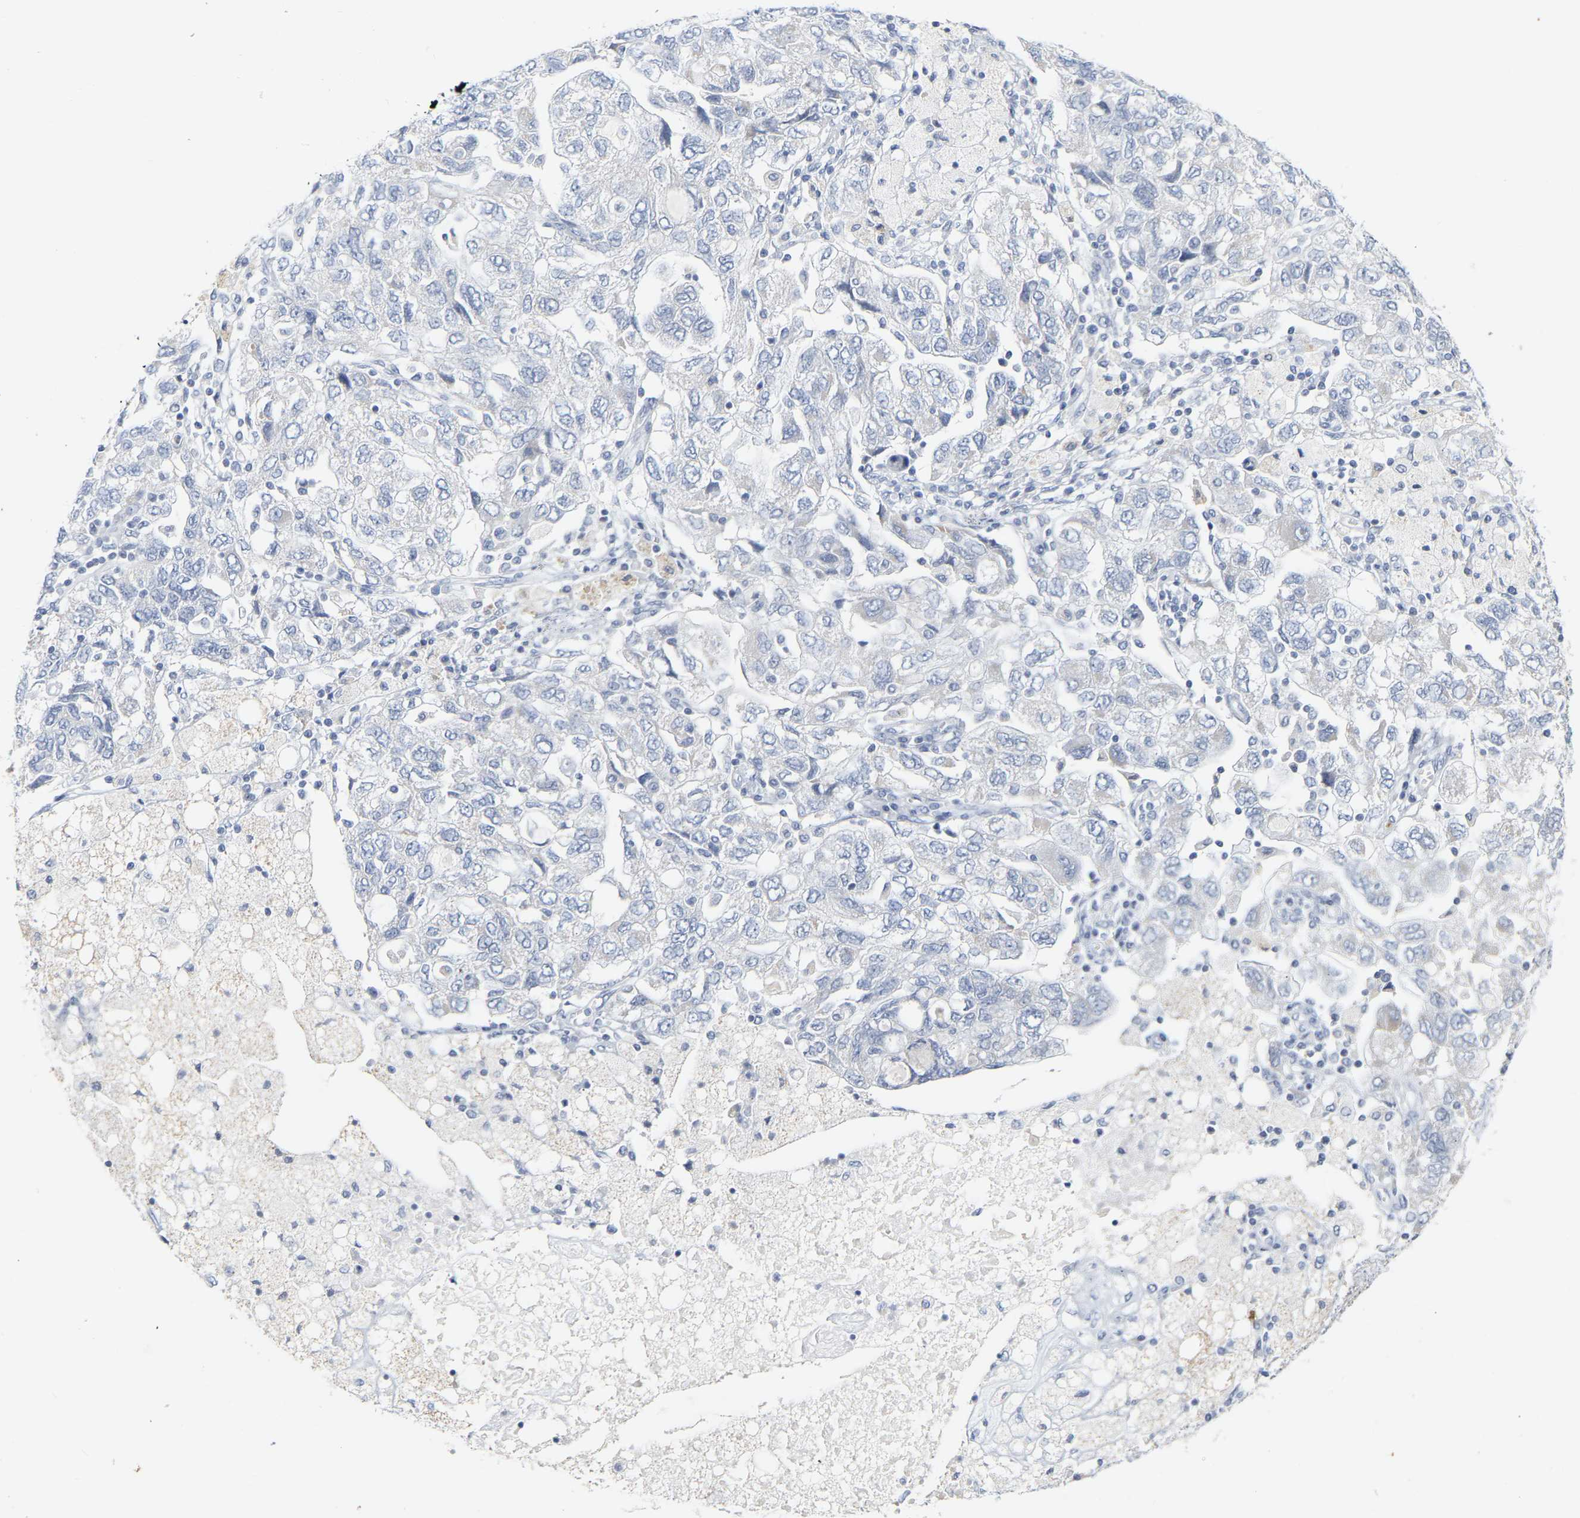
{"staining": {"intensity": "negative", "quantity": "none", "location": "none"}, "tissue": "ovarian cancer", "cell_type": "Tumor cells", "image_type": "cancer", "snomed": [{"axis": "morphology", "description": "Carcinoma, NOS"}, {"axis": "morphology", "description": "Cystadenocarcinoma, serous, NOS"}, {"axis": "topography", "description": "Ovary"}], "caption": "Human ovarian carcinoma stained for a protein using immunohistochemistry (IHC) reveals no positivity in tumor cells.", "gene": "KRT76", "patient": {"sex": "female", "age": 69}}